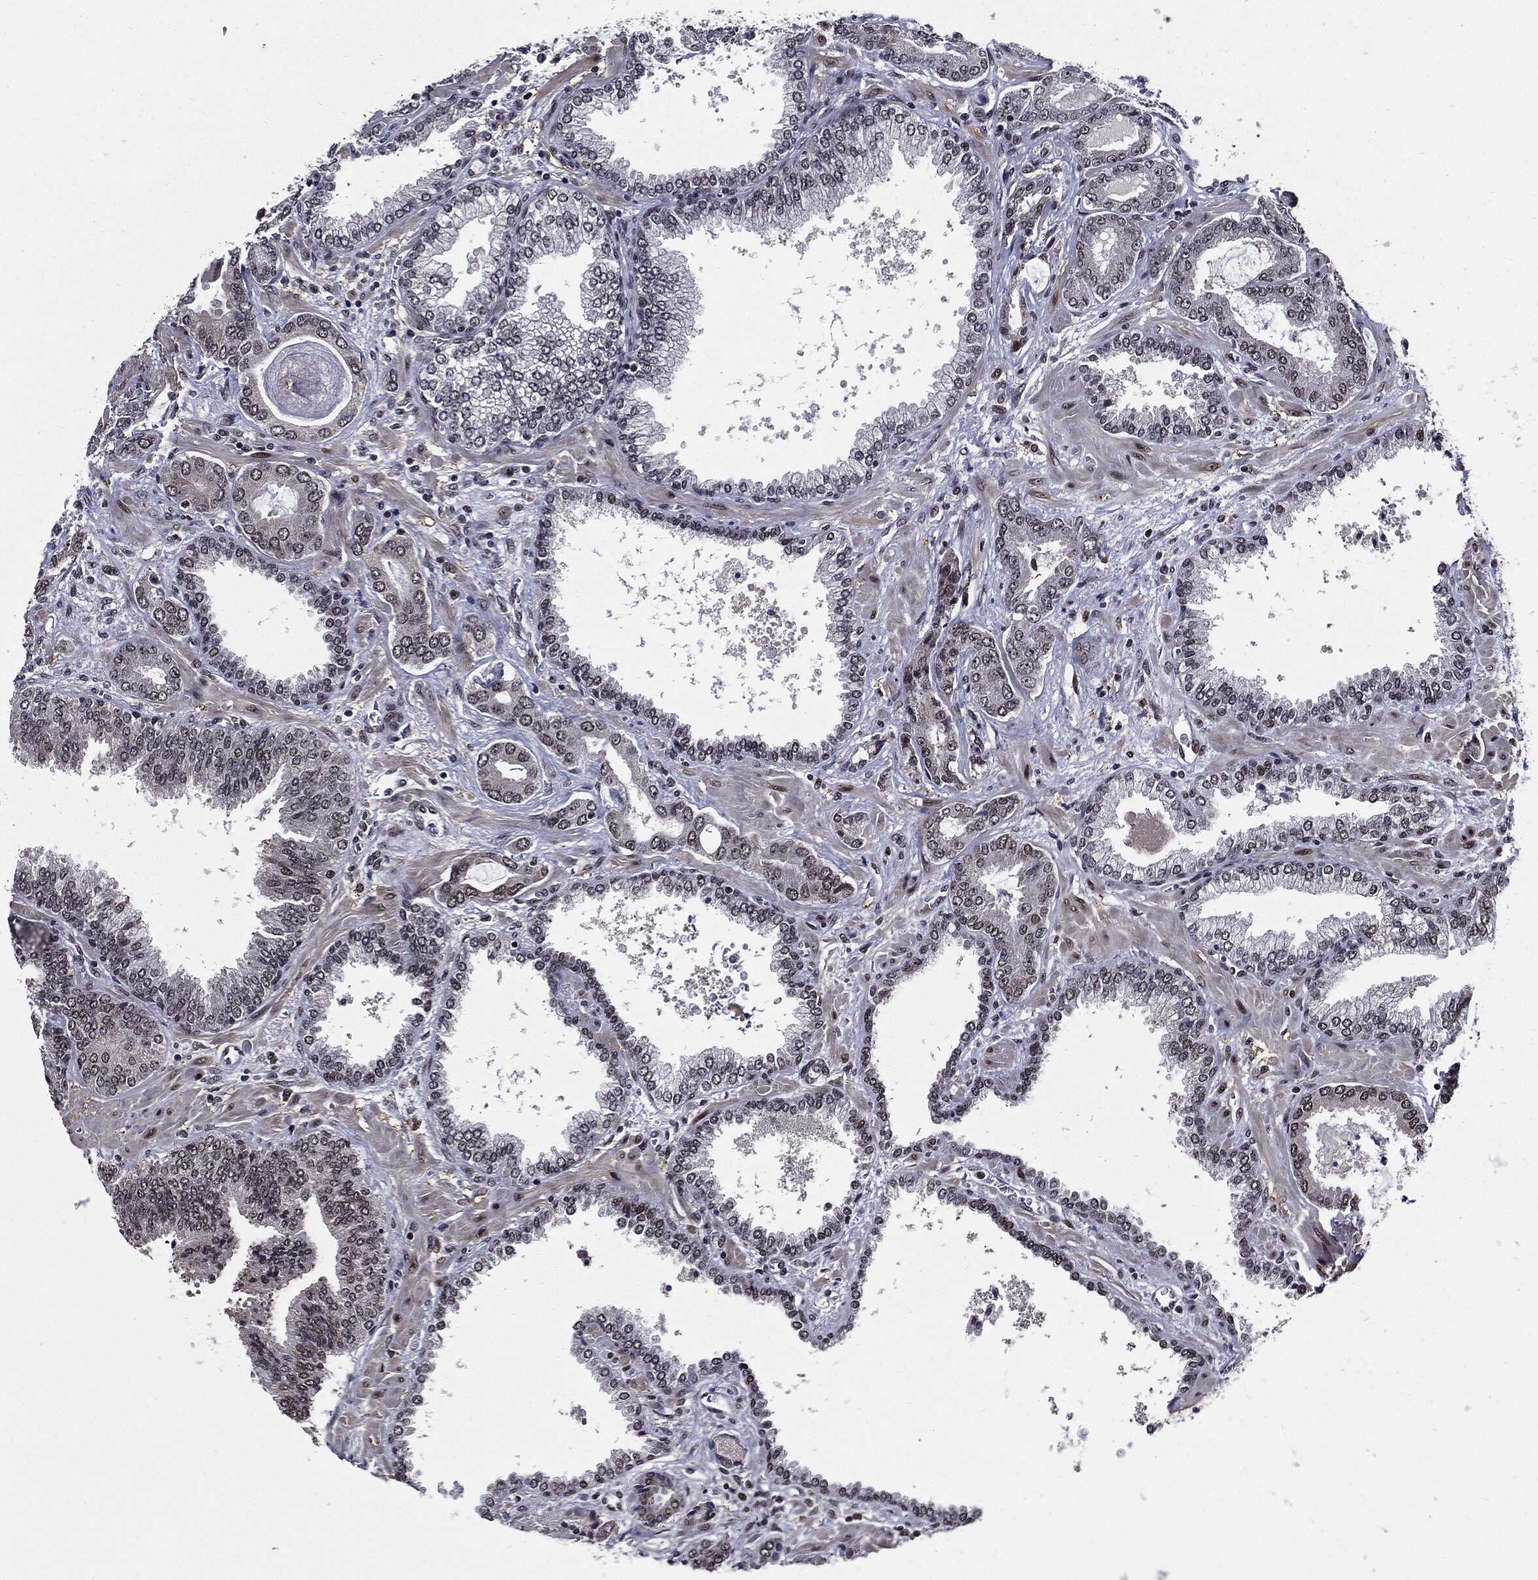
{"staining": {"intensity": "negative", "quantity": "none", "location": "none"}, "tissue": "prostate cancer", "cell_type": "Tumor cells", "image_type": "cancer", "snomed": [{"axis": "morphology", "description": "Adenocarcinoma, Low grade"}, {"axis": "topography", "description": "Prostate"}], "caption": "Immunohistochemistry of human adenocarcinoma (low-grade) (prostate) displays no positivity in tumor cells.", "gene": "ZFP91", "patient": {"sex": "male", "age": 68}}